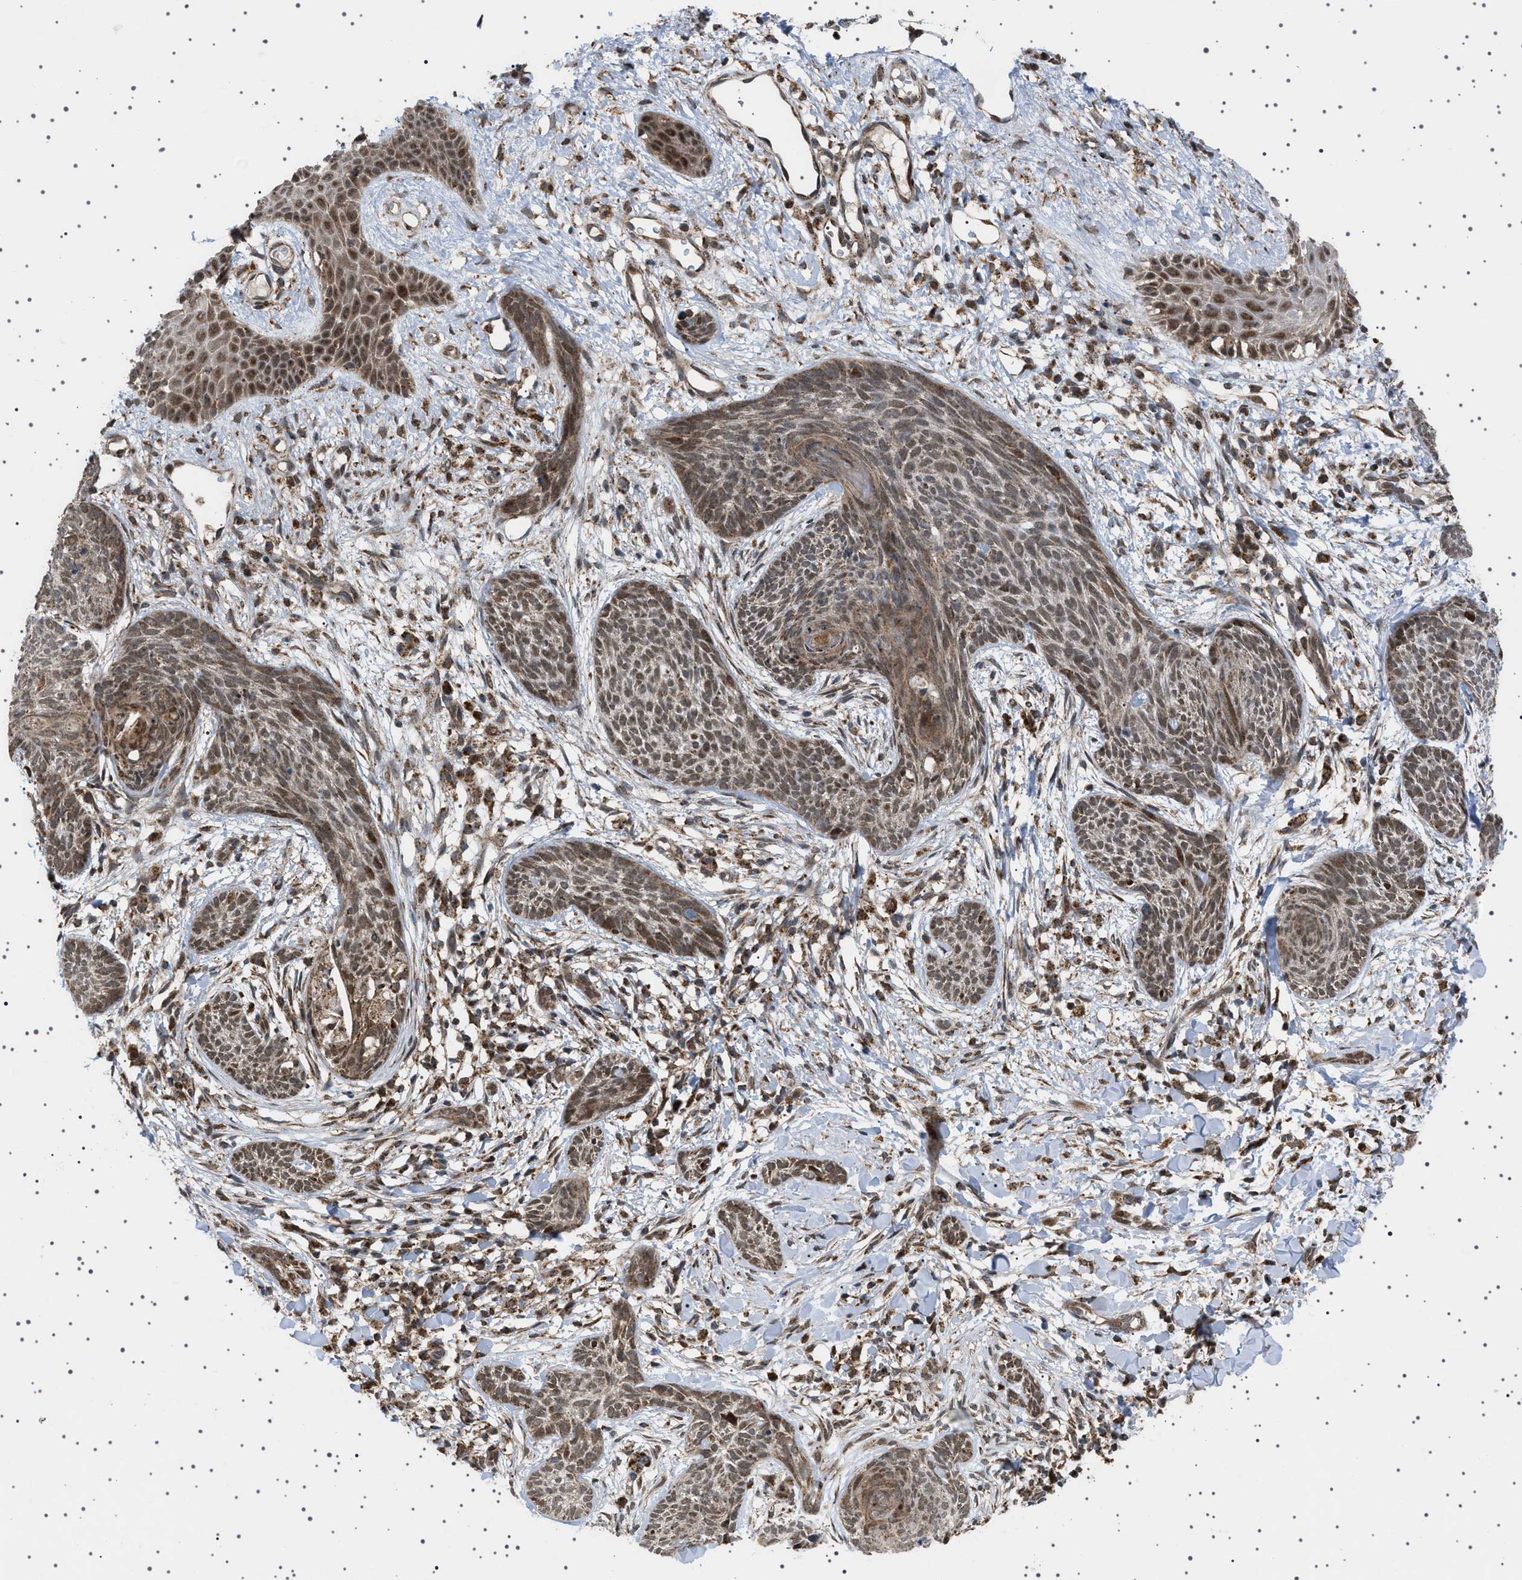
{"staining": {"intensity": "moderate", "quantity": ">75%", "location": "cytoplasmic/membranous,nuclear"}, "tissue": "skin cancer", "cell_type": "Tumor cells", "image_type": "cancer", "snomed": [{"axis": "morphology", "description": "Basal cell carcinoma"}, {"axis": "topography", "description": "Skin"}], "caption": "IHC (DAB (3,3'-diaminobenzidine)) staining of human basal cell carcinoma (skin) exhibits moderate cytoplasmic/membranous and nuclear protein expression in approximately >75% of tumor cells. (DAB (3,3'-diaminobenzidine) = brown stain, brightfield microscopy at high magnification).", "gene": "MELK", "patient": {"sex": "female", "age": 59}}